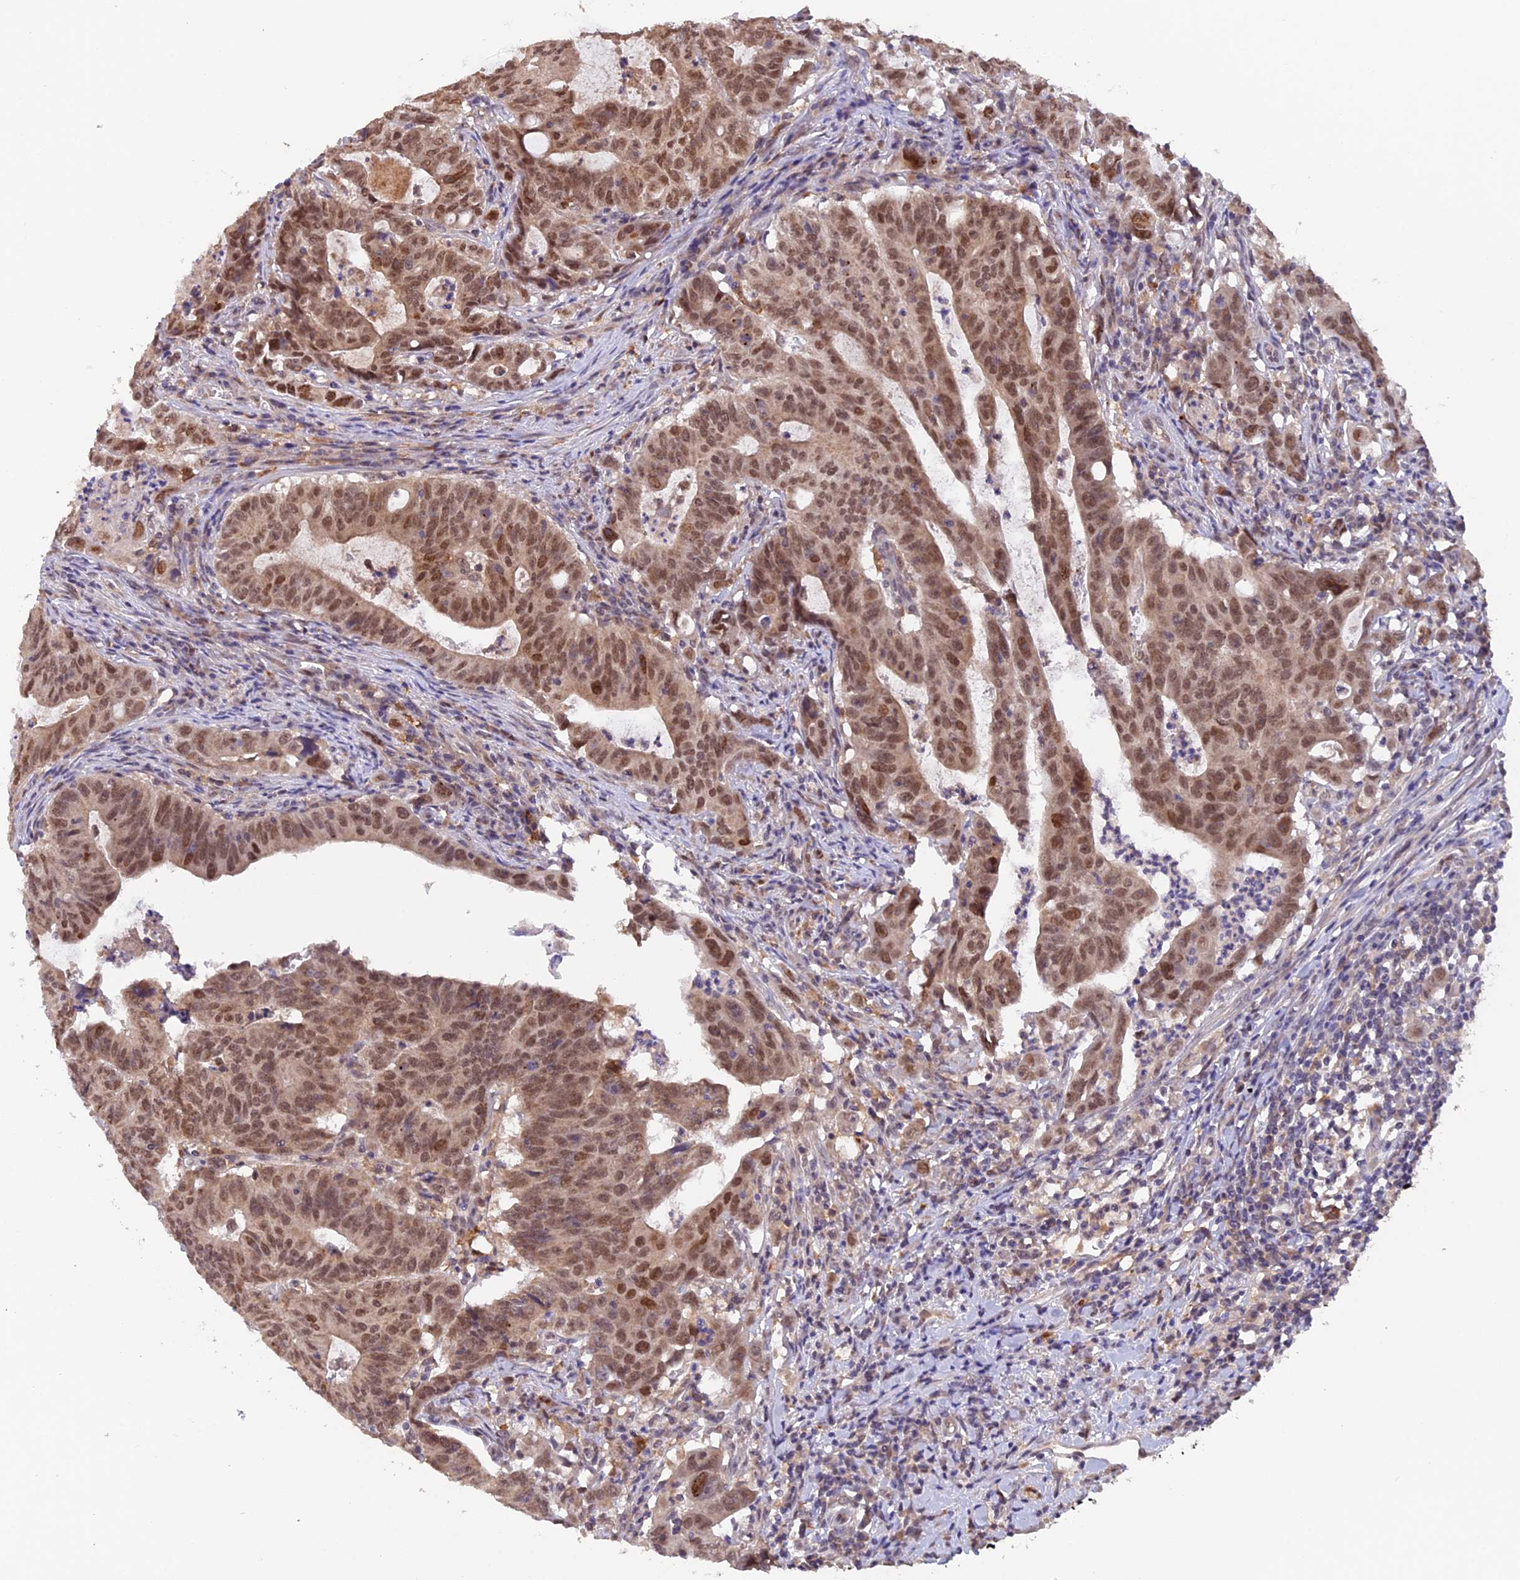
{"staining": {"intensity": "moderate", "quantity": ">75%", "location": "nuclear"}, "tissue": "colorectal cancer", "cell_type": "Tumor cells", "image_type": "cancer", "snomed": [{"axis": "morphology", "description": "Adenocarcinoma, NOS"}, {"axis": "topography", "description": "Rectum"}], "caption": "Immunohistochemical staining of human colorectal cancer (adenocarcinoma) exhibits moderate nuclear protein expression in approximately >75% of tumor cells. (Stains: DAB in brown, nuclei in blue, Microscopy: brightfield microscopy at high magnification).", "gene": "MNS1", "patient": {"sex": "male", "age": 69}}